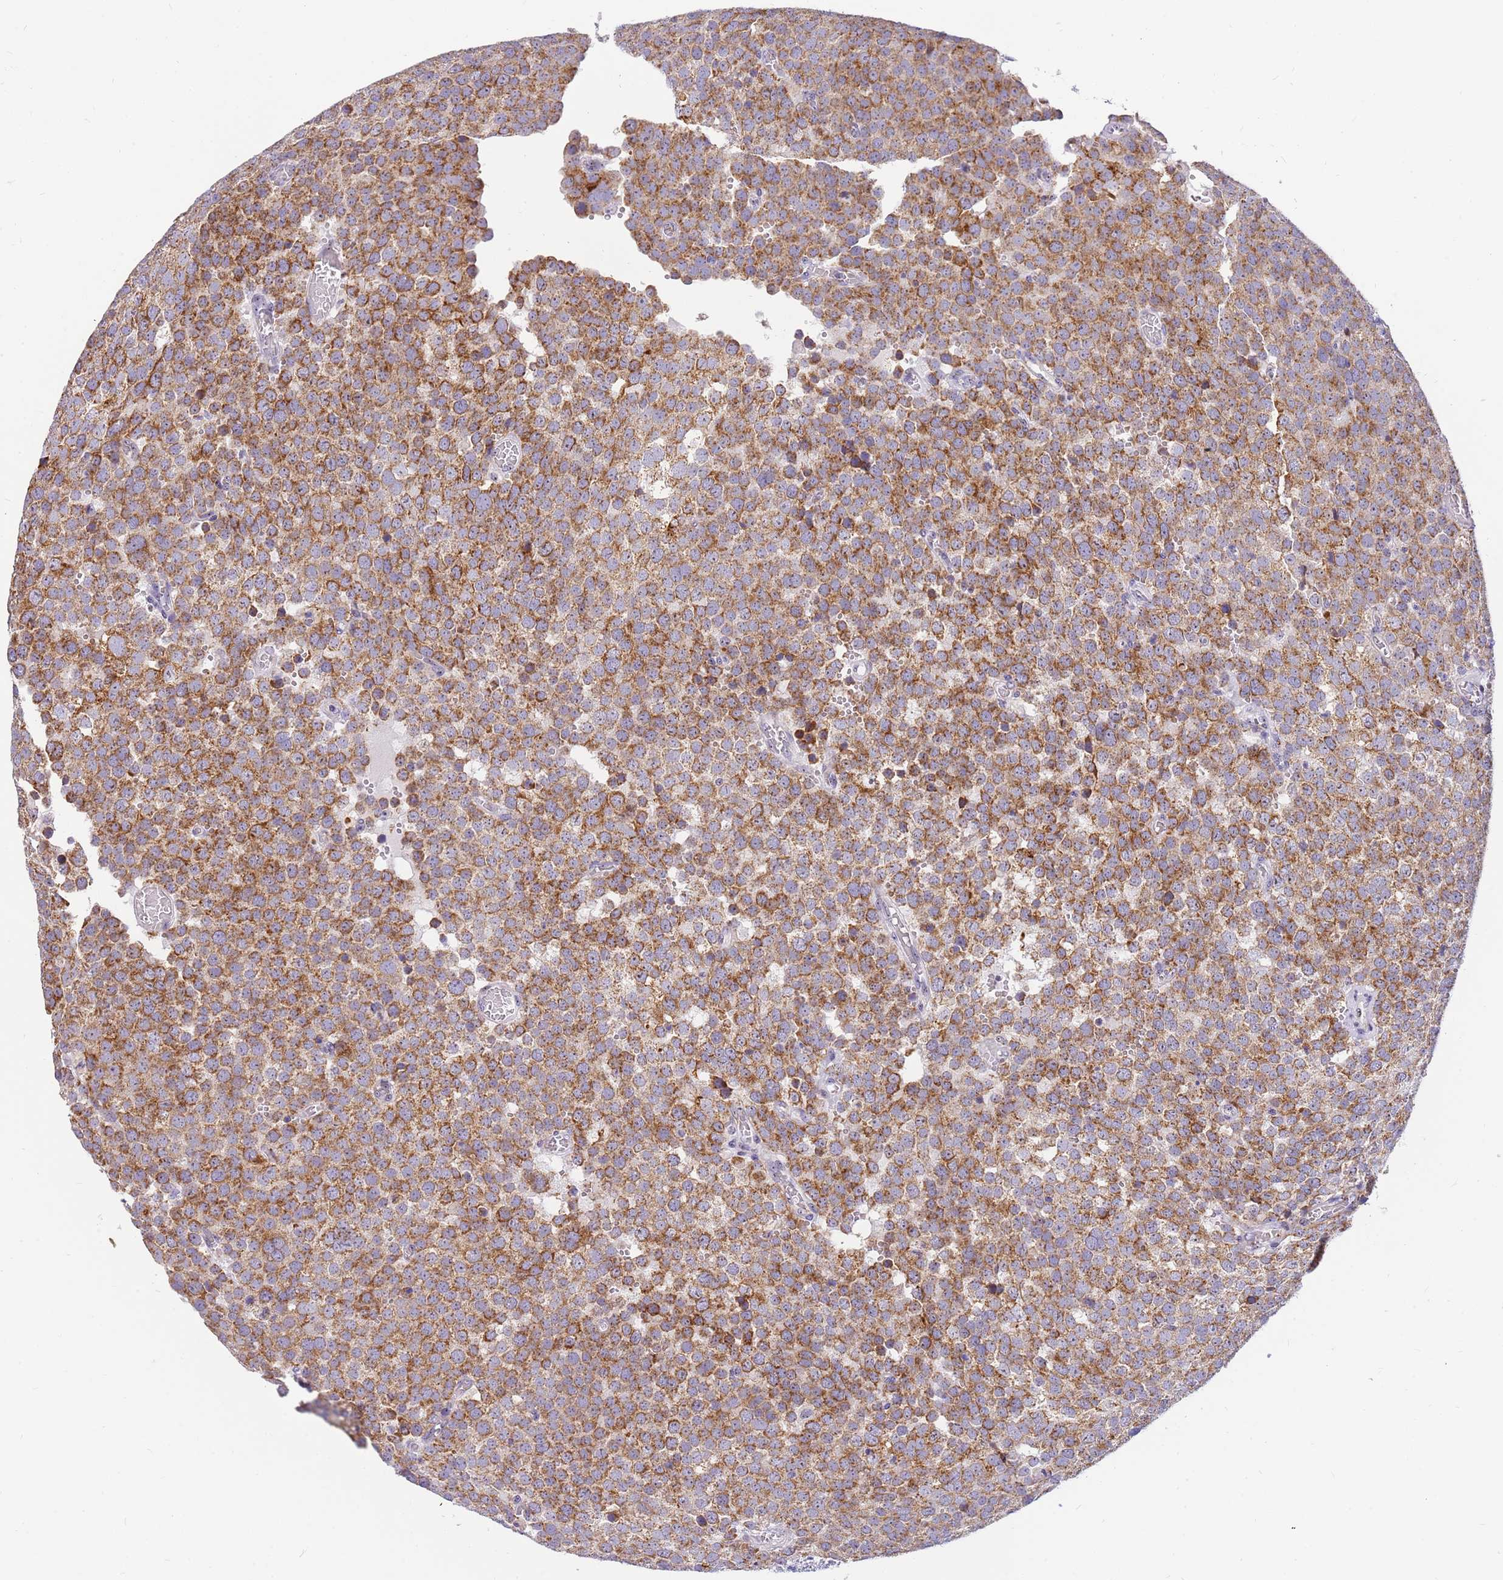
{"staining": {"intensity": "moderate", "quantity": ">75%", "location": "cytoplasmic/membranous"}, "tissue": "testis cancer", "cell_type": "Tumor cells", "image_type": "cancer", "snomed": [{"axis": "morphology", "description": "Normal tissue, NOS"}, {"axis": "morphology", "description": "Seminoma, NOS"}, {"axis": "topography", "description": "Testis"}], "caption": "Testis seminoma stained for a protein demonstrates moderate cytoplasmic/membranous positivity in tumor cells.", "gene": "DNAJA3", "patient": {"sex": "male", "age": 71}}